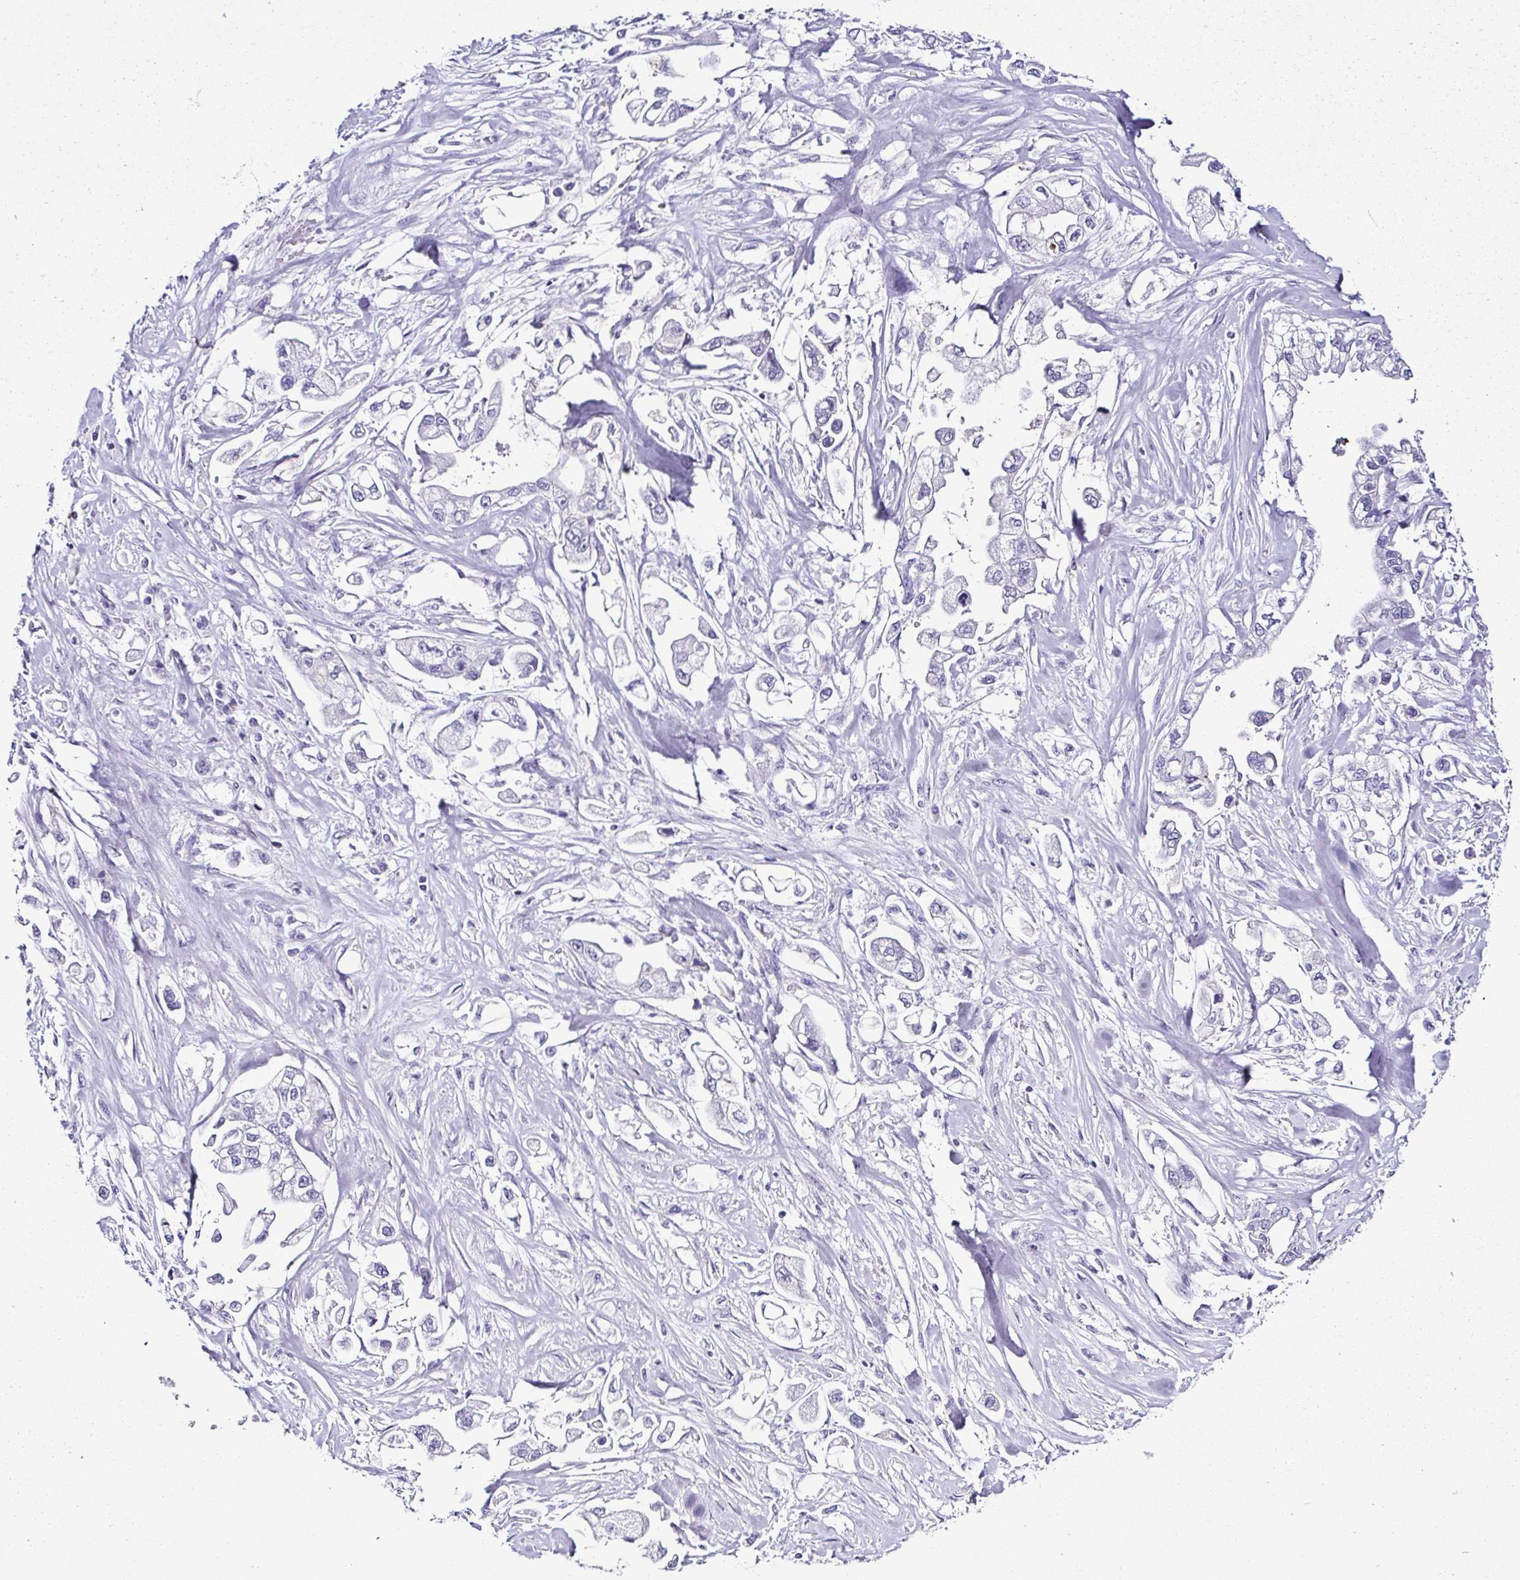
{"staining": {"intensity": "negative", "quantity": "none", "location": "none"}, "tissue": "stomach cancer", "cell_type": "Tumor cells", "image_type": "cancer", "snomed": [{"axis": "morphology", "description": "Adenocarcinoma, NOS"}, {"axis": "topography", "description": "Stomach"}], "caption": "Protein analysis of stomach cancer (adenocarcinoma) displays no significant expression in tumor cells.", "gene": "SRL", "patient": {"sex": "male", "age": 62}}